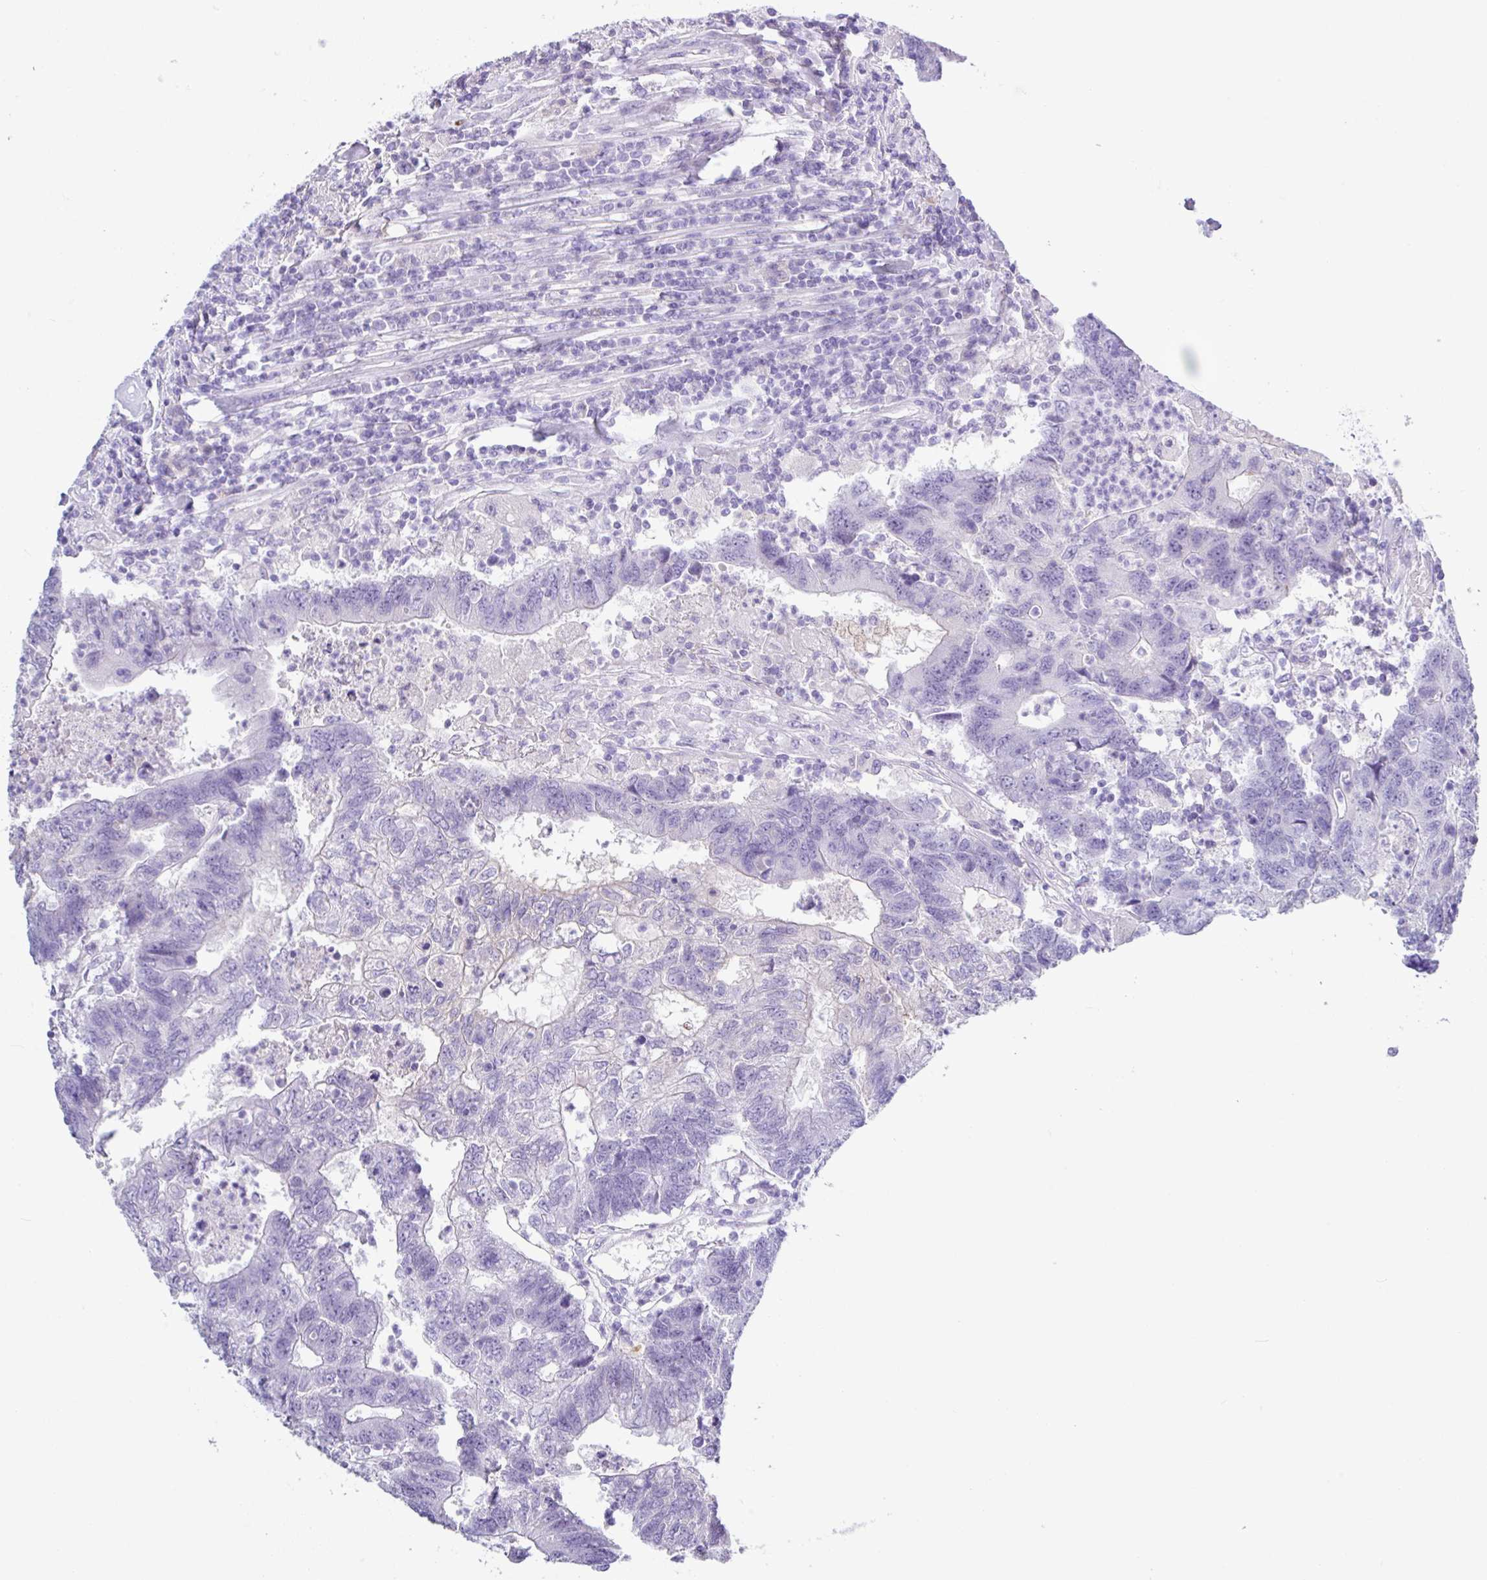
{"staining": {"intensity": "negative", "quantity": "none", "location": "none"}, "tissue": "colorectal cancer", "cell_type": "Tumor cells", "image_type": "cancer", "snomed": [{"axis": "morphology", "description": "Adenocarcinoma, NOS"}, {"axis": "topography", "description": "Colon"}], "caption": "High magnification brightfield microscopy of colorectal cancer (adenocarcinoma) stained with DAB (3,3'-diaminobenzidine) (brown) and counterstained with hematoxylin (blue): tumor cells show no significant positivity.", "gene": "ZG16", "patient": {"sex": "female", "age": 48}}